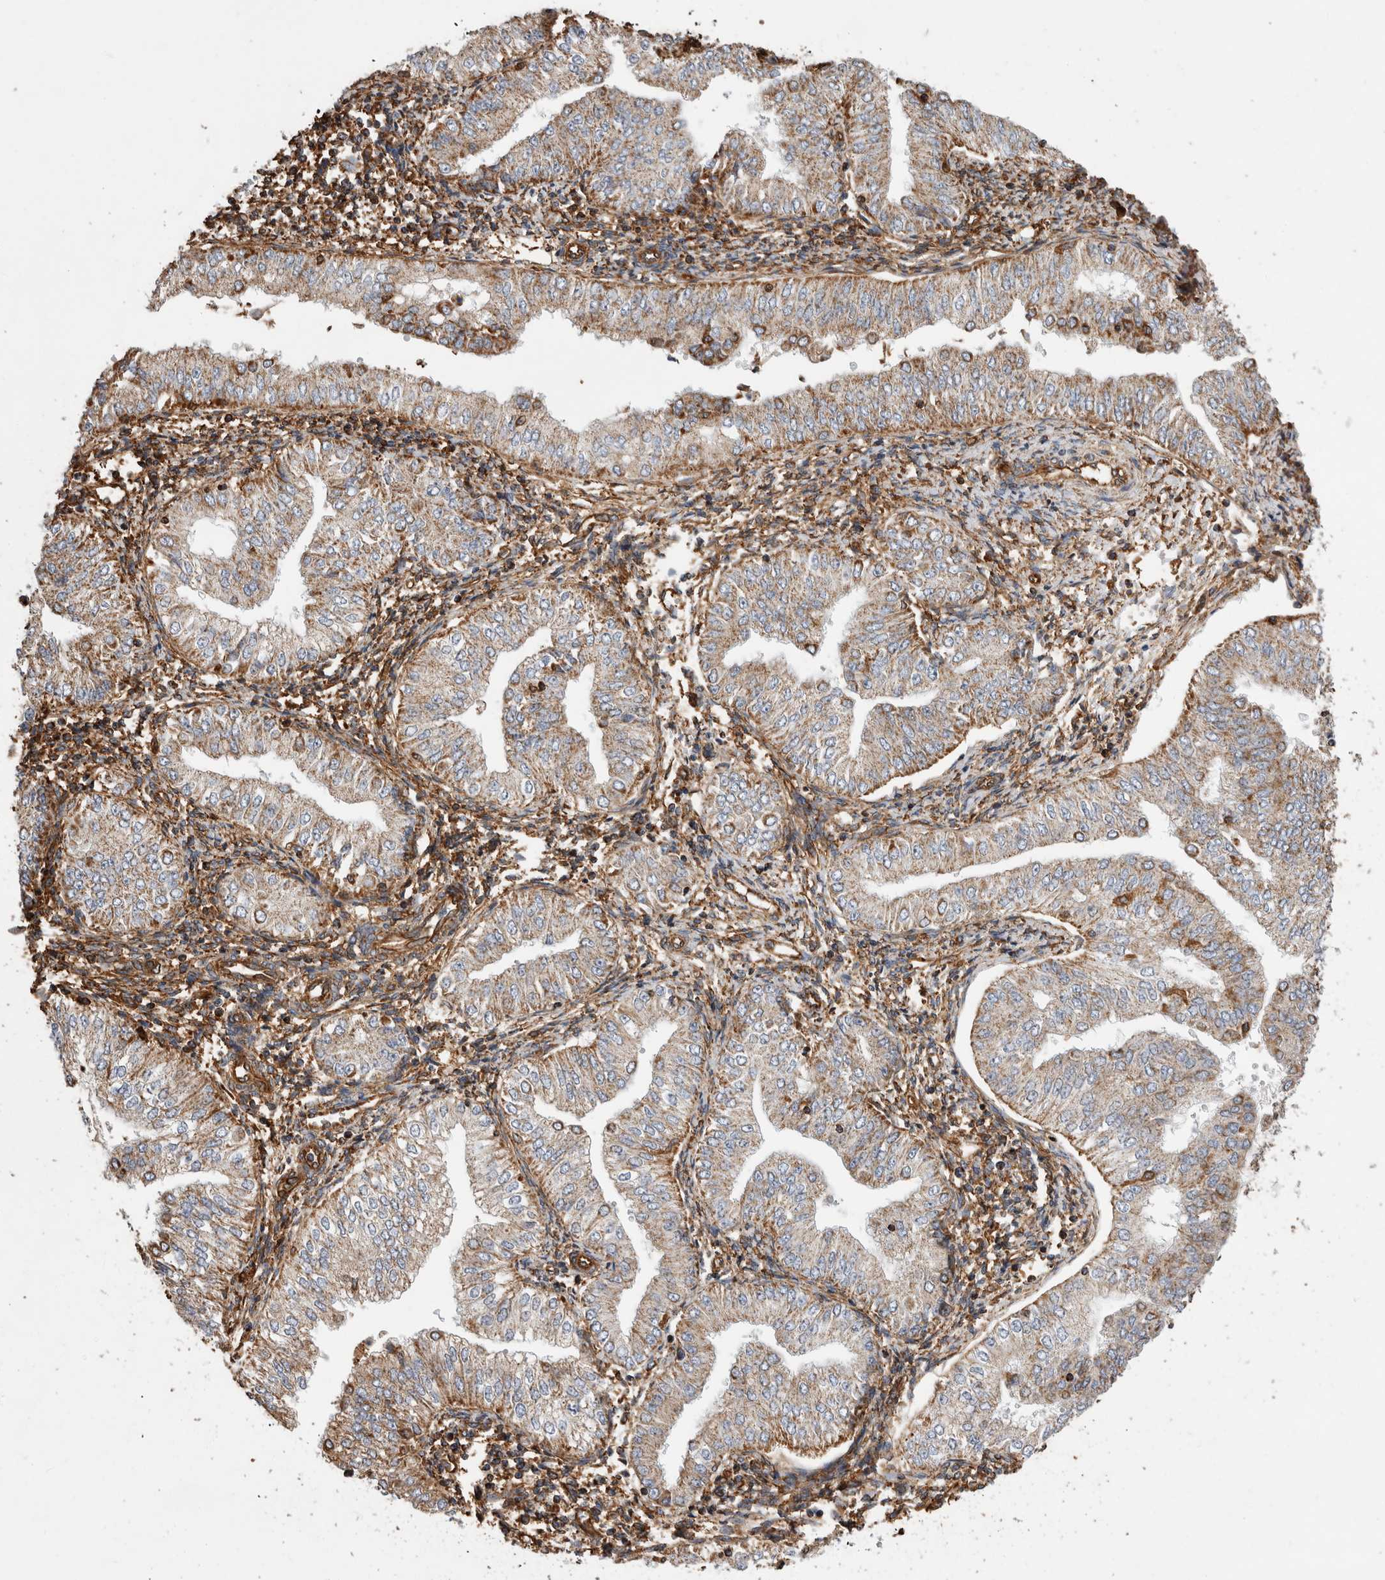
{"staining": {"intensity": "moderate", "quantity": "25%-75%", "location": "cytoplasmic/membranous"}, "tissue": "endometrial cancer", "cell_type": "Tumor cells", "image_type": "cancer", "snomed": [{"axis": "morphology", "description": "Normal tissue, NOS"}, {"axis": "morphology", "description": "Adenocarcinoma, NOS"}, {"axis": "topography", "description": "Endometrium"}], "caption": "Tumor cells display medium levels of moderate cytoplasmic/membranous positivity in approximately 25%-75% of cells in adenocarcinoma (endometrial).", "gene": "ZNF397", "patient": {"sex": "female", "age": 53}}